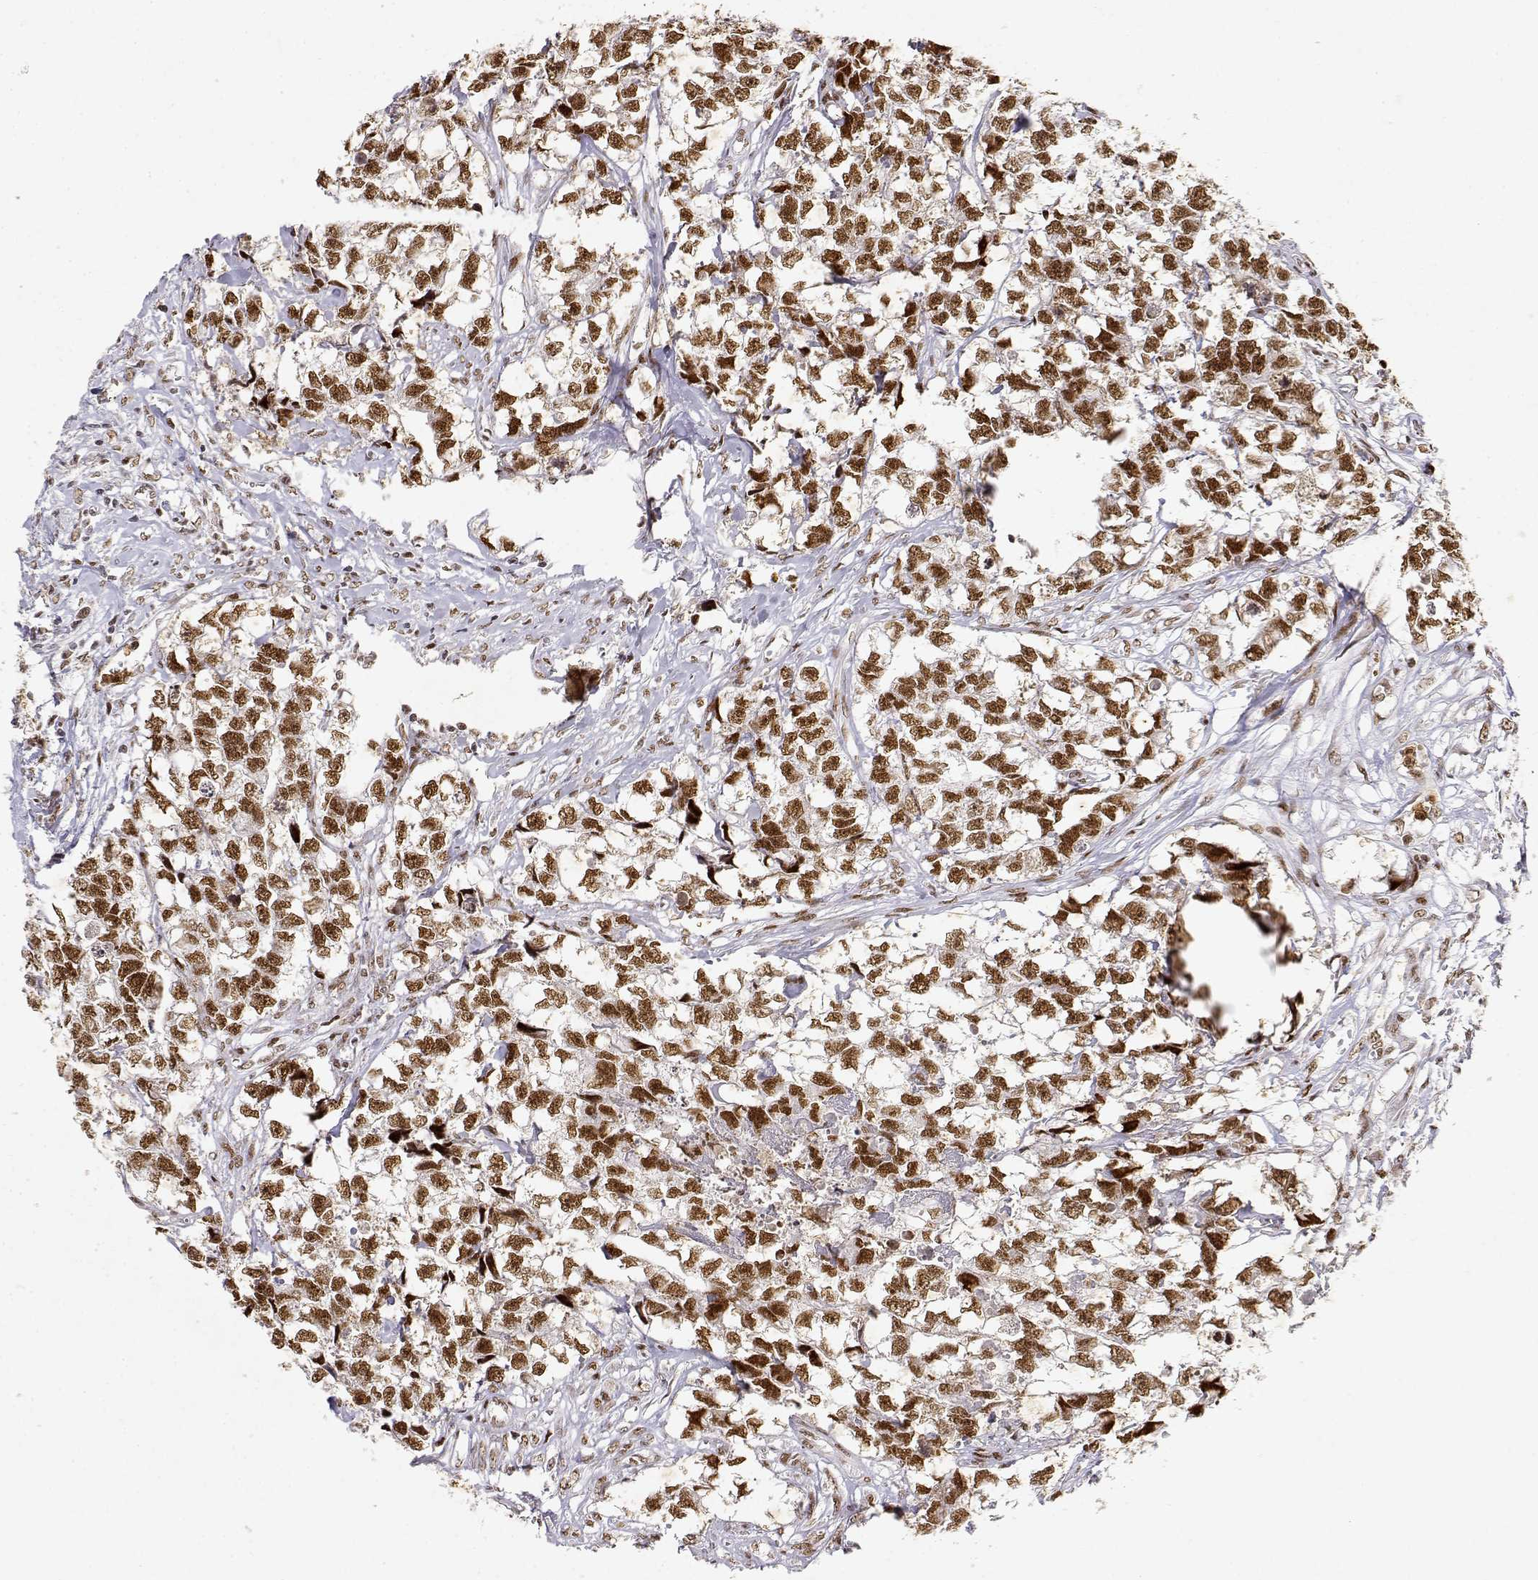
{"staining": {"intensity": "moderate", "quantity": ">75%", "location": "nuclear"}, "tissue": "testis cancer", "cell_type": "Tumor cells", "image_type": "cancer", "snomed": [{"axis": "morphology", "description": "Carcinoma, Embryonal, NOS"}, {"axis": "morphology", "description": "Teratoma, malignant, NOS"}, {"axis": "topography", "description": "Testis"}], "caption": "The micrograph shows a brown stain indicating the presence of a protein in the nuclear of tumor cells in teratoma (malignant) (testis).", "gene": "RSF1", "patient": {"sex": "male", "age": 44}}